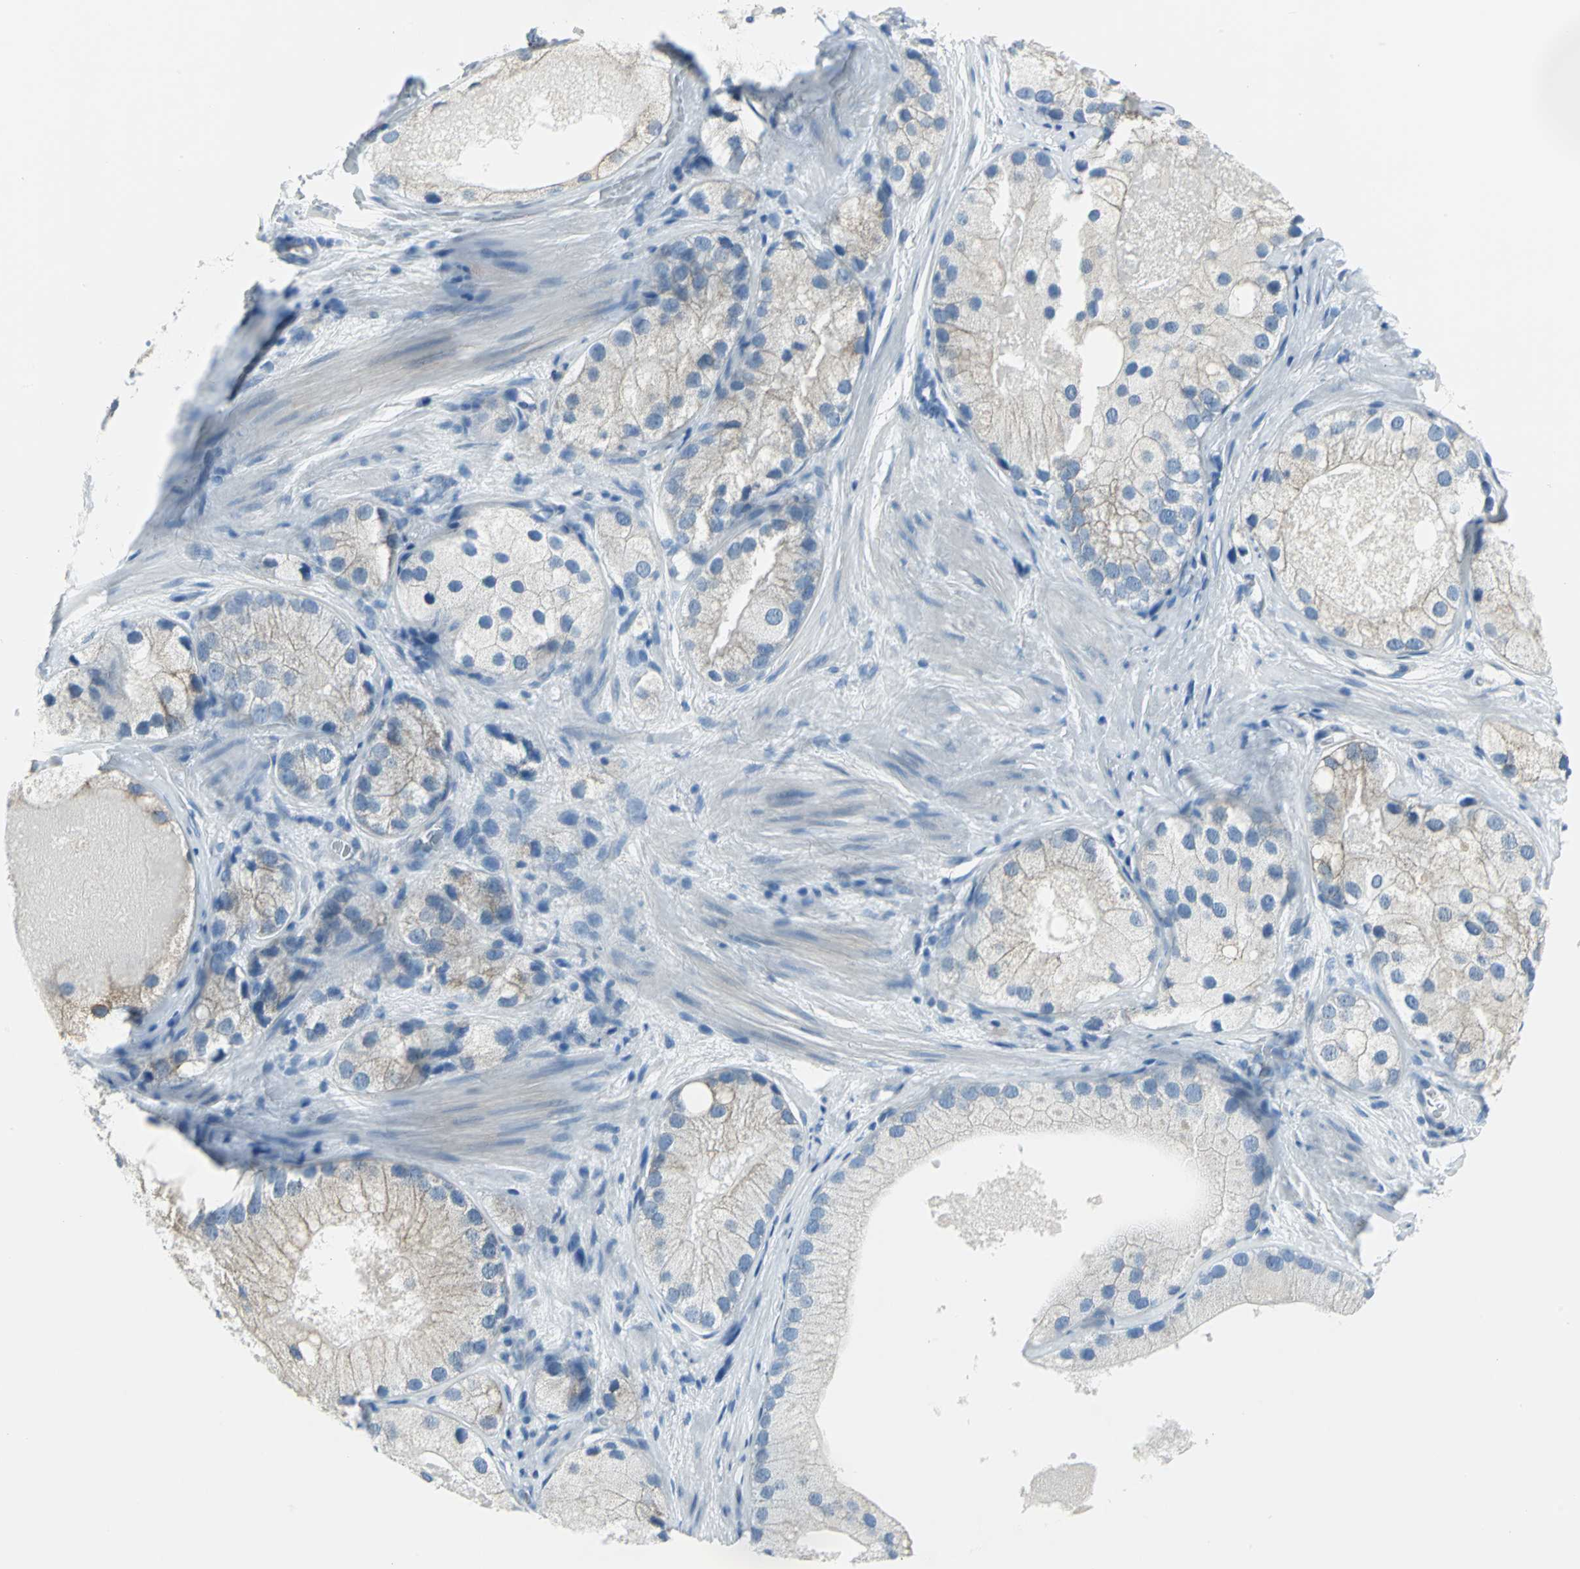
{"staining": {"intensity": "weak", "quantity": "25%-75%", "location": "cytoplasmic/membranous"}, "tissue": "prostate cancer", "cell_type": "Tumor cells", "image_type": "cancer", "snomed": [{"axis": "morphology", "description": "Adenocarcinoma, Low grade"}, {"axis": "topography", "description": "Prostate"}], "caption": "Human prostate cancer stained with a protein marker reveals weak staining in tumor cells.", "gene": "CYB5A", "patient": {"sex": "male", "age": 69}}